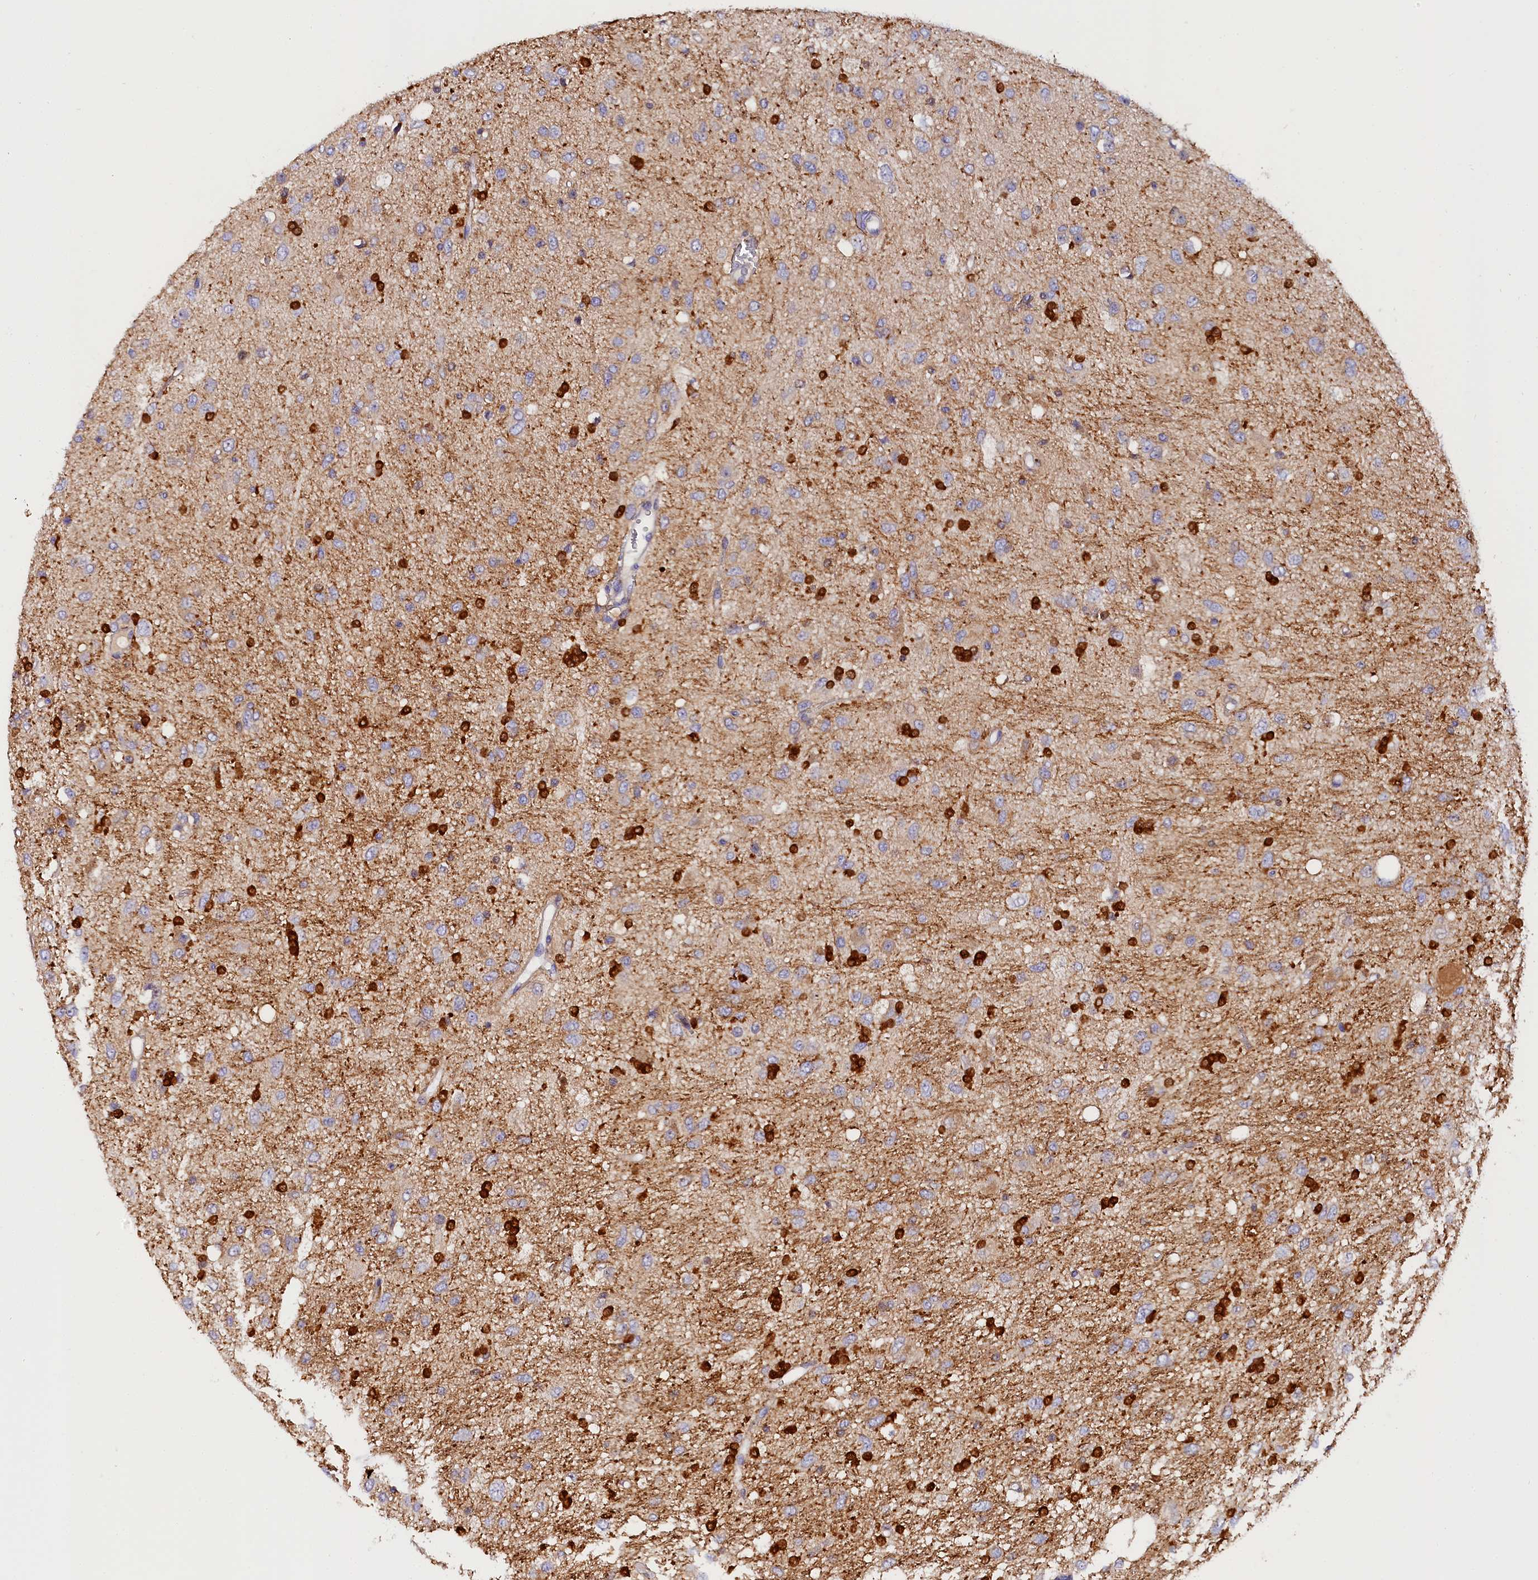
{"staining": {"intensity": "negative", "quantity": "none", "location": "none"}, "tissue": "glioma", "cell_type": "Tumor cells", "image_type": "cancer", "snomed": [{"axis": "morphology", "description": "Glioma, malignant, Low grade"}, {"axis": "topography", "description": "Brain"}], "caption": "A high-resolution image shows immunohistochemistry staining of glioma, which demonstrates no significant positivity in tumor cells.", "gene": "KATNB1", "patient": {"sex": "male", "age": 77}}